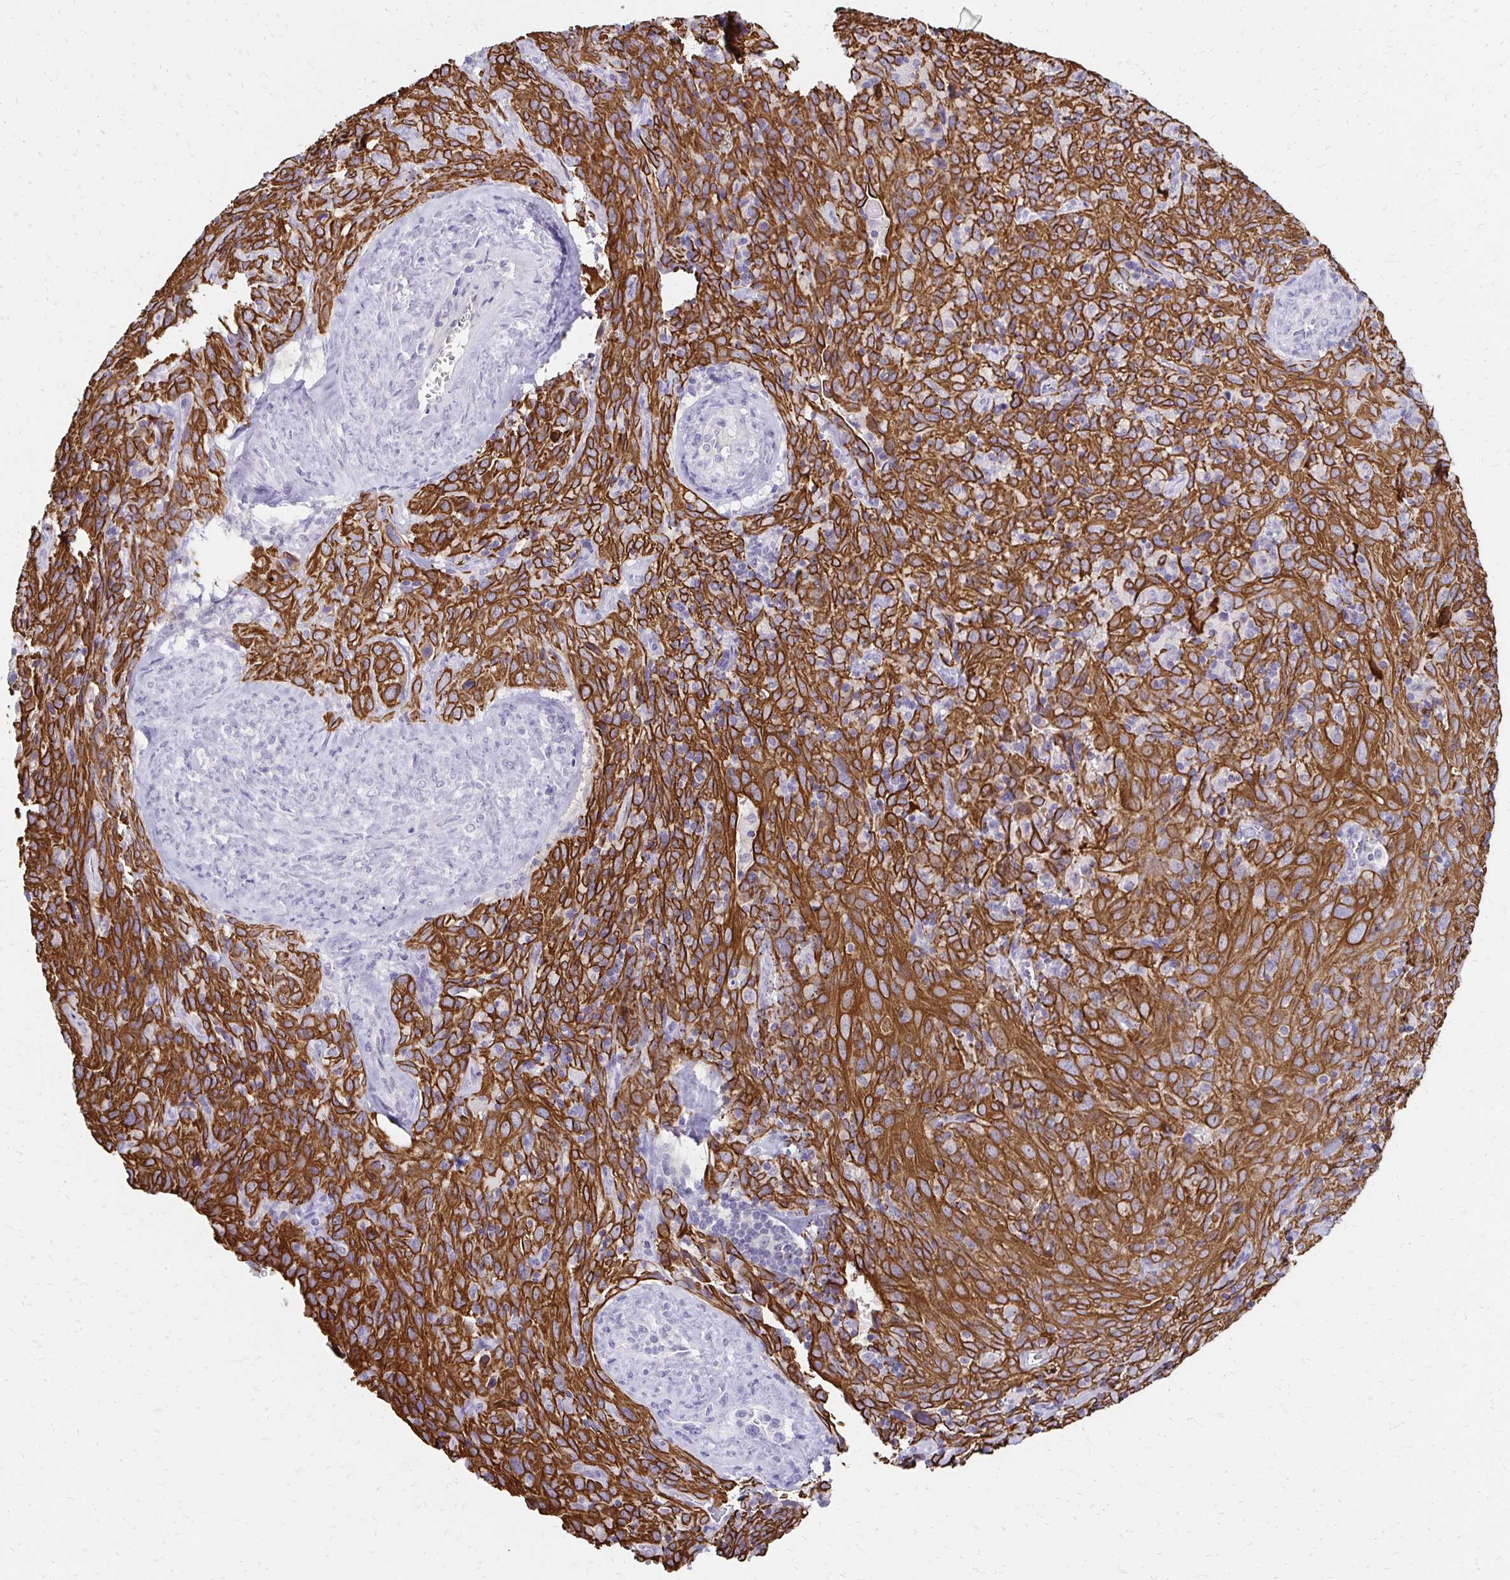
{"staining": {"intensity": "strong", "quantity": ">75%", "location": "cytoplasmic/membranous"}, "tissue": "cervical cancer", "cell_type": "Tumor cells", "image_type": "cancer", "snomed": [{"axis": "morphology", "description": "Normal tissue, NOS"}, {"axis": "morphology", "description": "Squamous cell carcinoma, NOS"}, {"axis": "topography", "description": "Cervix"}], "caption": "An image of human cervical squamous cell carcinoma stained for a protein displays strong cytoplasmic/membranous brown staining in tumor cells.", "gene": "C1QTNF2", "patient": {"sex": "female", "age": 51}}